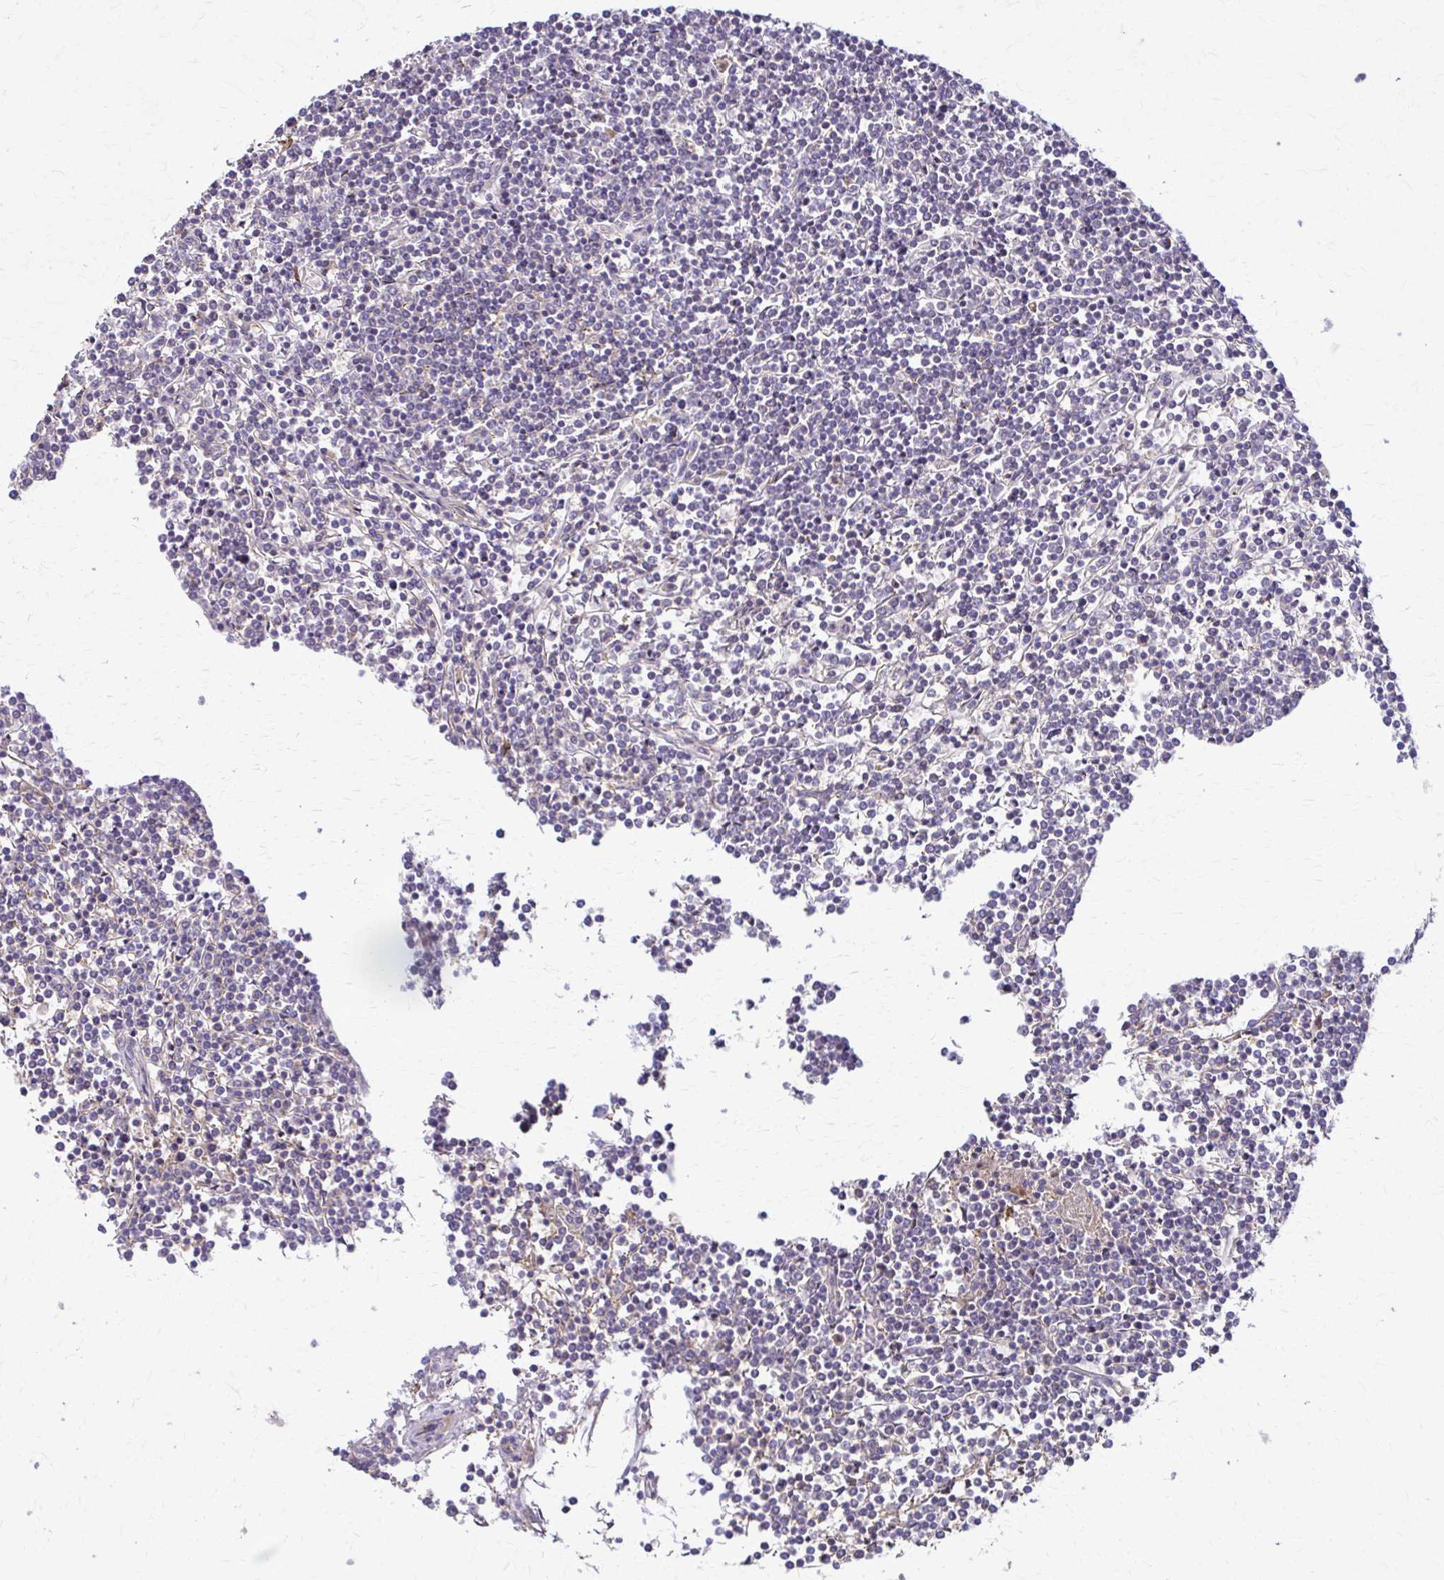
{"staining": {"intensity": "negative", "quantity": "none", "location": "none"}, "tissue": "lymphoma", "cell_type": "Tumor cells", "image_type": "cancer", "snomed": [{"axis": "morphology", "description": "Malignant lymphoma, non-Hodgkin's type, Low grade"}, {"axis": "topography", "description": "Spleen"}], "caption": "Tumor cells show no significant expression in malignant lymphoma, non-Hodgkin's type (low-grade).", "gene": "DSP", "patient": {"sex": "female", "age": 19}}